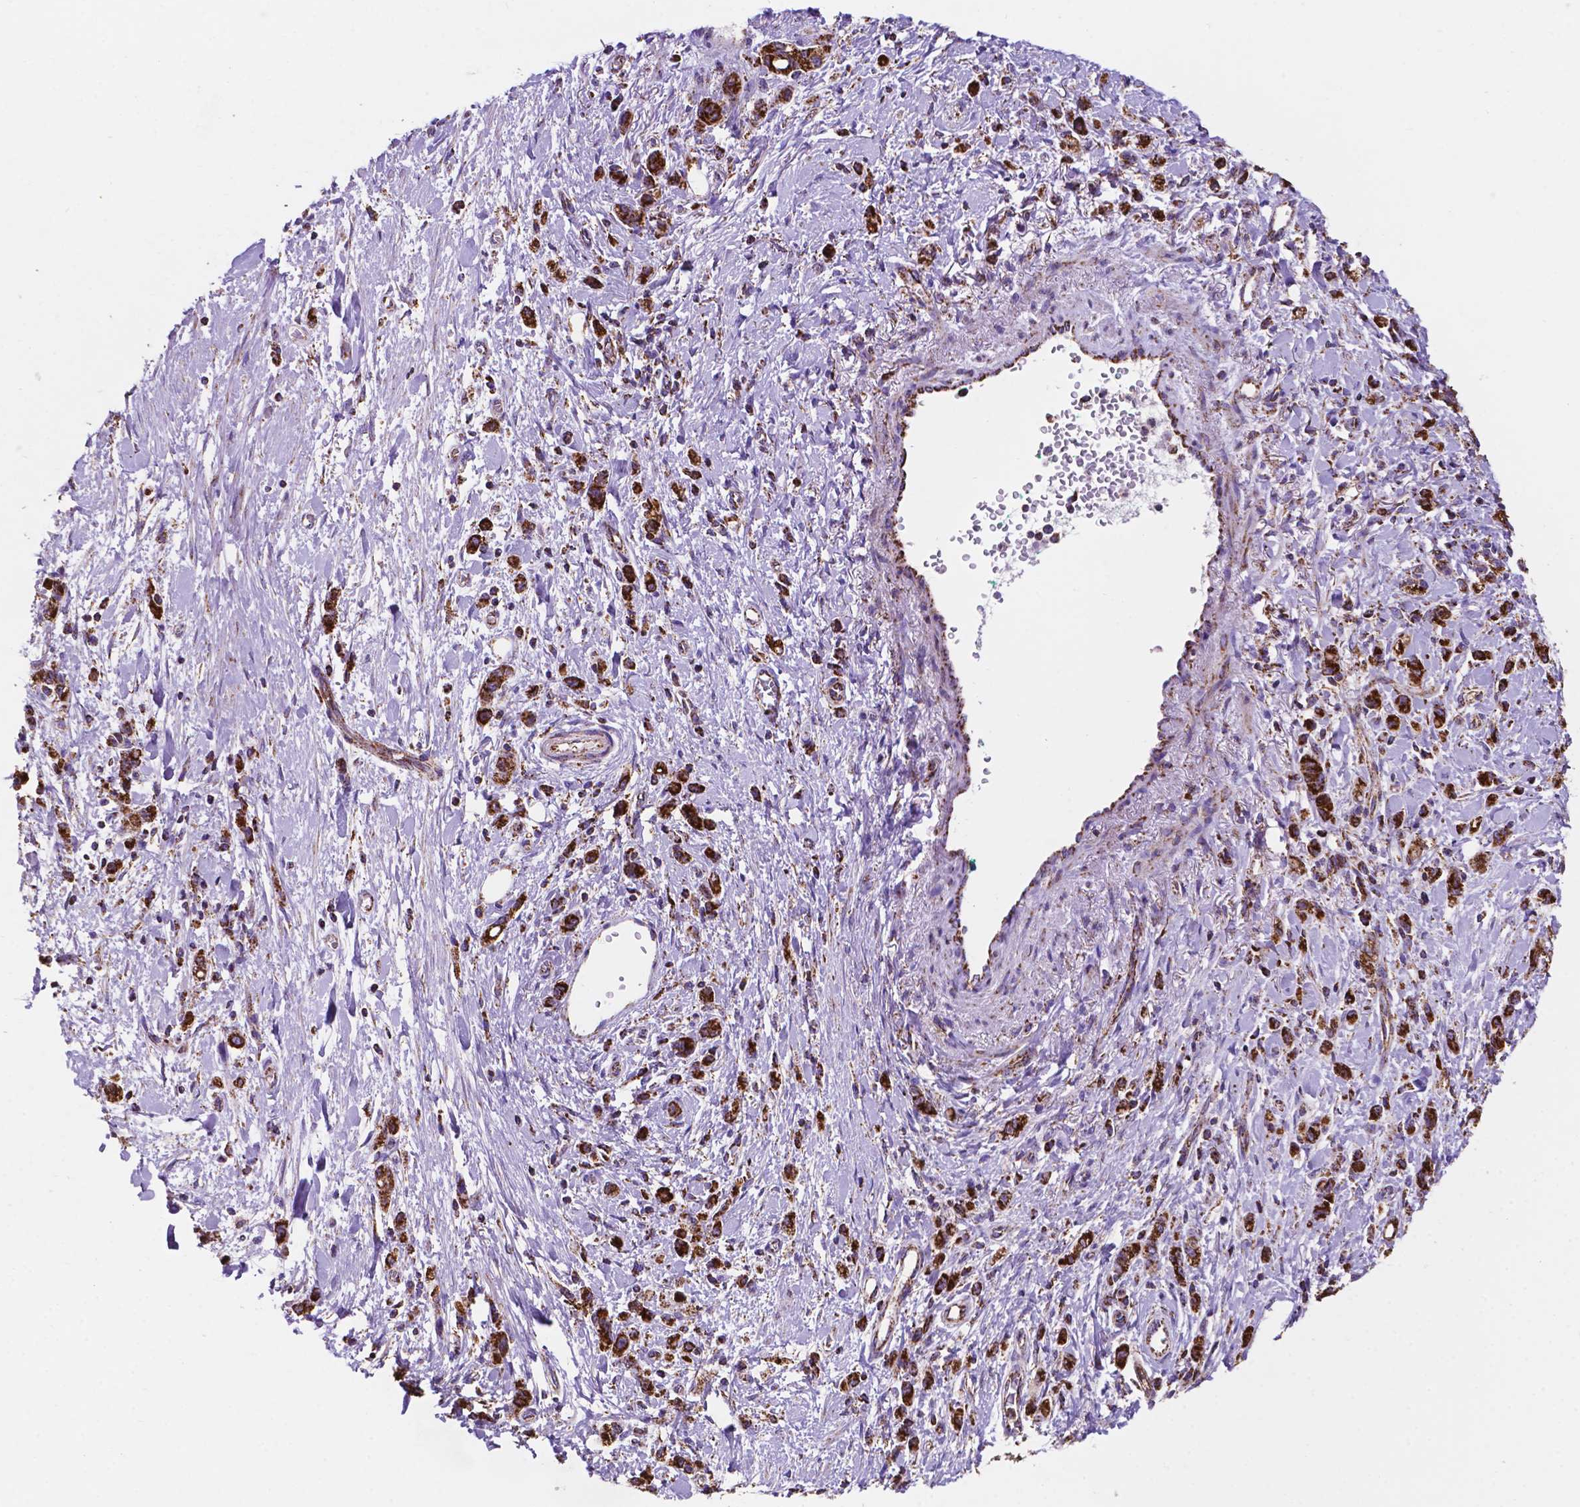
{"staining": {"intensity": "strong", "quantity": ">75%", "location": "cytoplasmic/membranous"}, "tissue": "stomach cancer", "cell_type": "Tumor cells", "image_type": "cancer", "snomed": [{"axis": "morphology", "description": "Adenocarcinoma, NOS"}, {"axis": "topography", "description": "Stomach"}], "caption": "Immunohistochemical staining of human stomach cancer (adenocarcinoma) exhibits strong cytoplasmic/membranous protein expression in approximately >75% of tumor cells.", "gene": "HSPD1", "patient": {"sex": "male", "age": 77}}